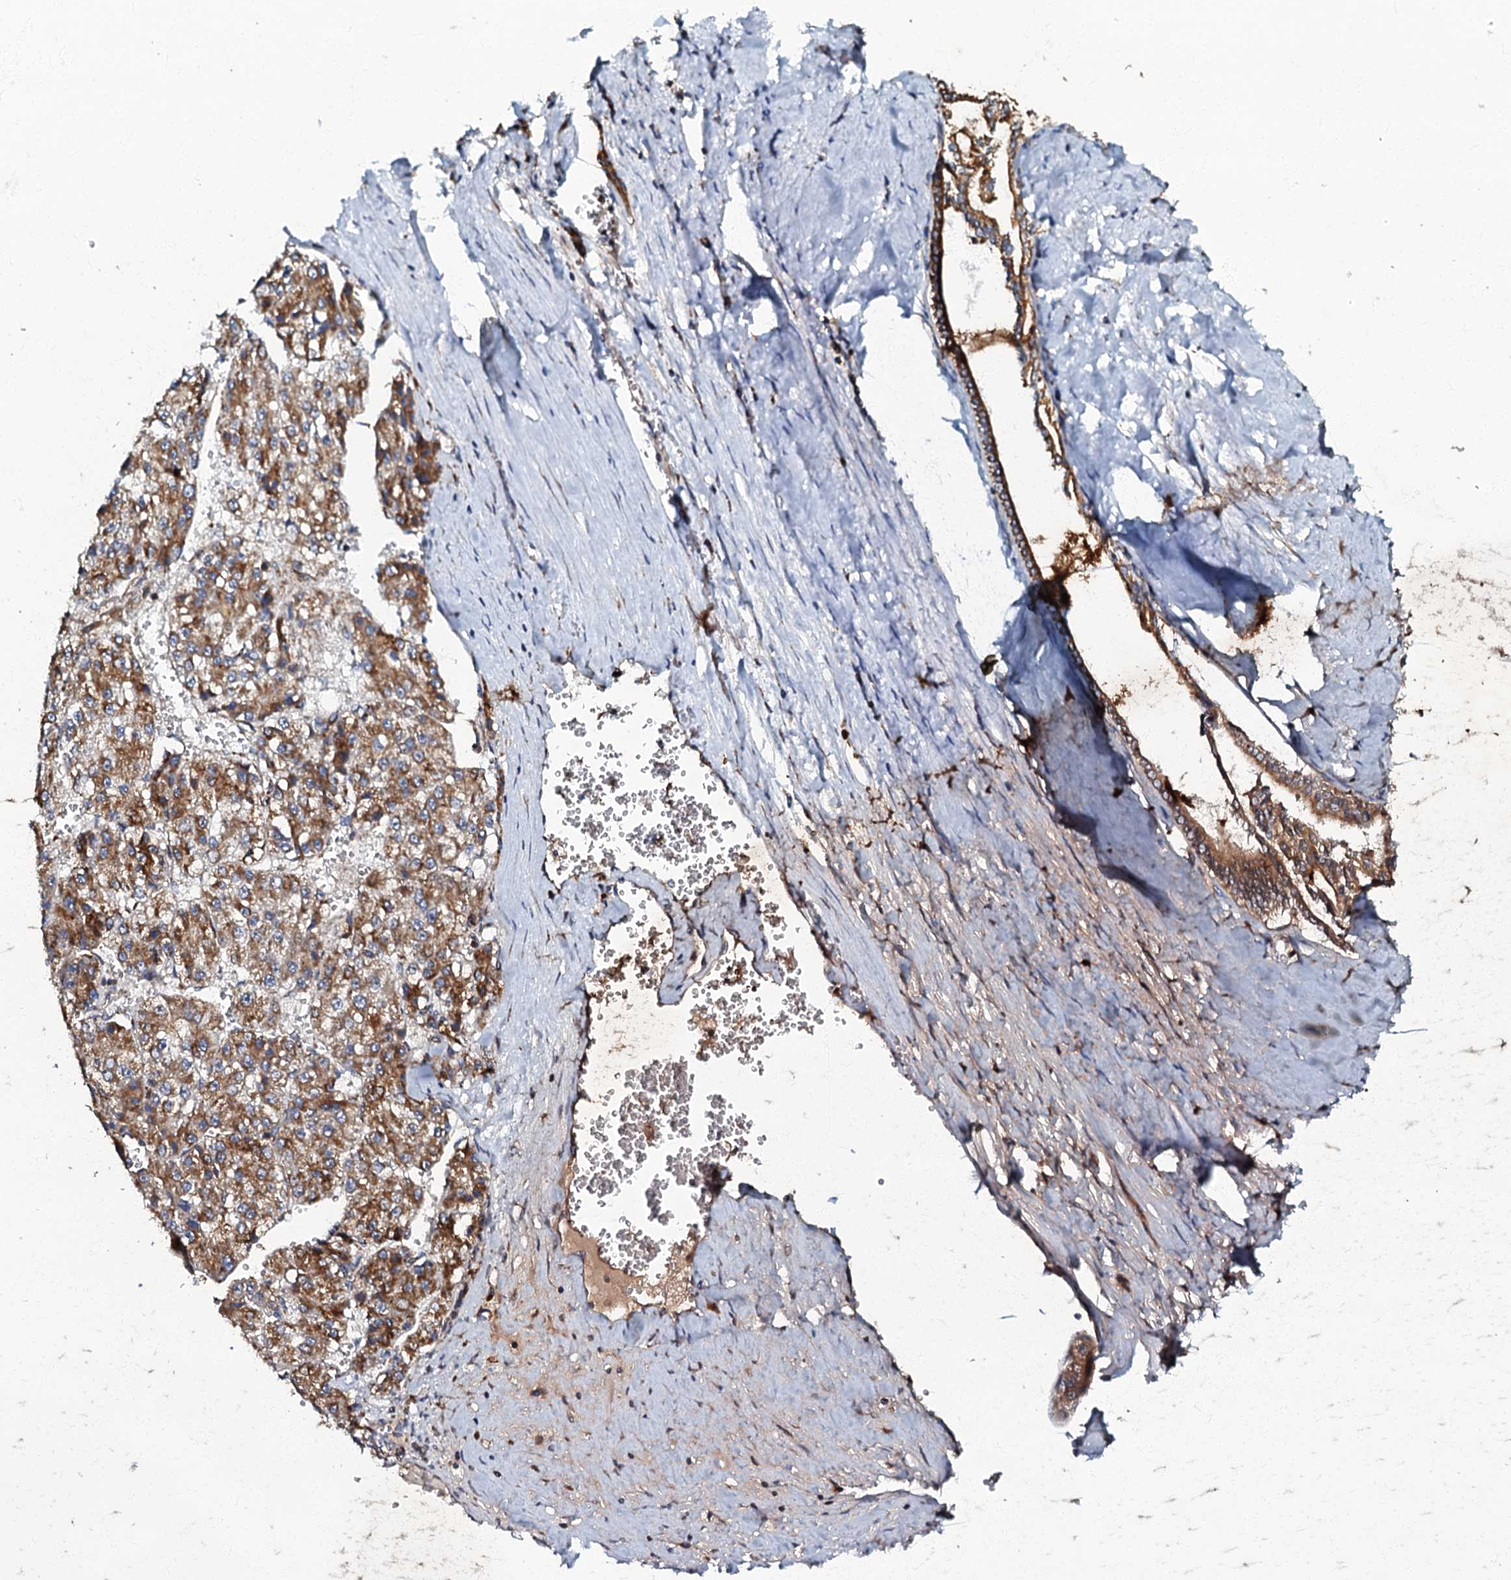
{"staining": {"intensity": "moderate", "quantity": ">75%", "location": "cytoplasmic/membranous"}, "tissue": "liver cancer", "cell_type": "Tumor cells", "image_type": "cancer", "snomed": [{"axis": "morphology", "description": "Carcinoma, Hepatocellular, NOS"}, {"axis": "topography", "description": "Liver"}], "caption": "An immunohistochemistry (IHC) image of neoplastic tissue is shown. Protein staining in brown shows moderate cytoplasmic/membranous positivity in liver cancer within tumor cells.", "gene": "NDUFA12", "patient": {"sex": "female", "age": 73}}